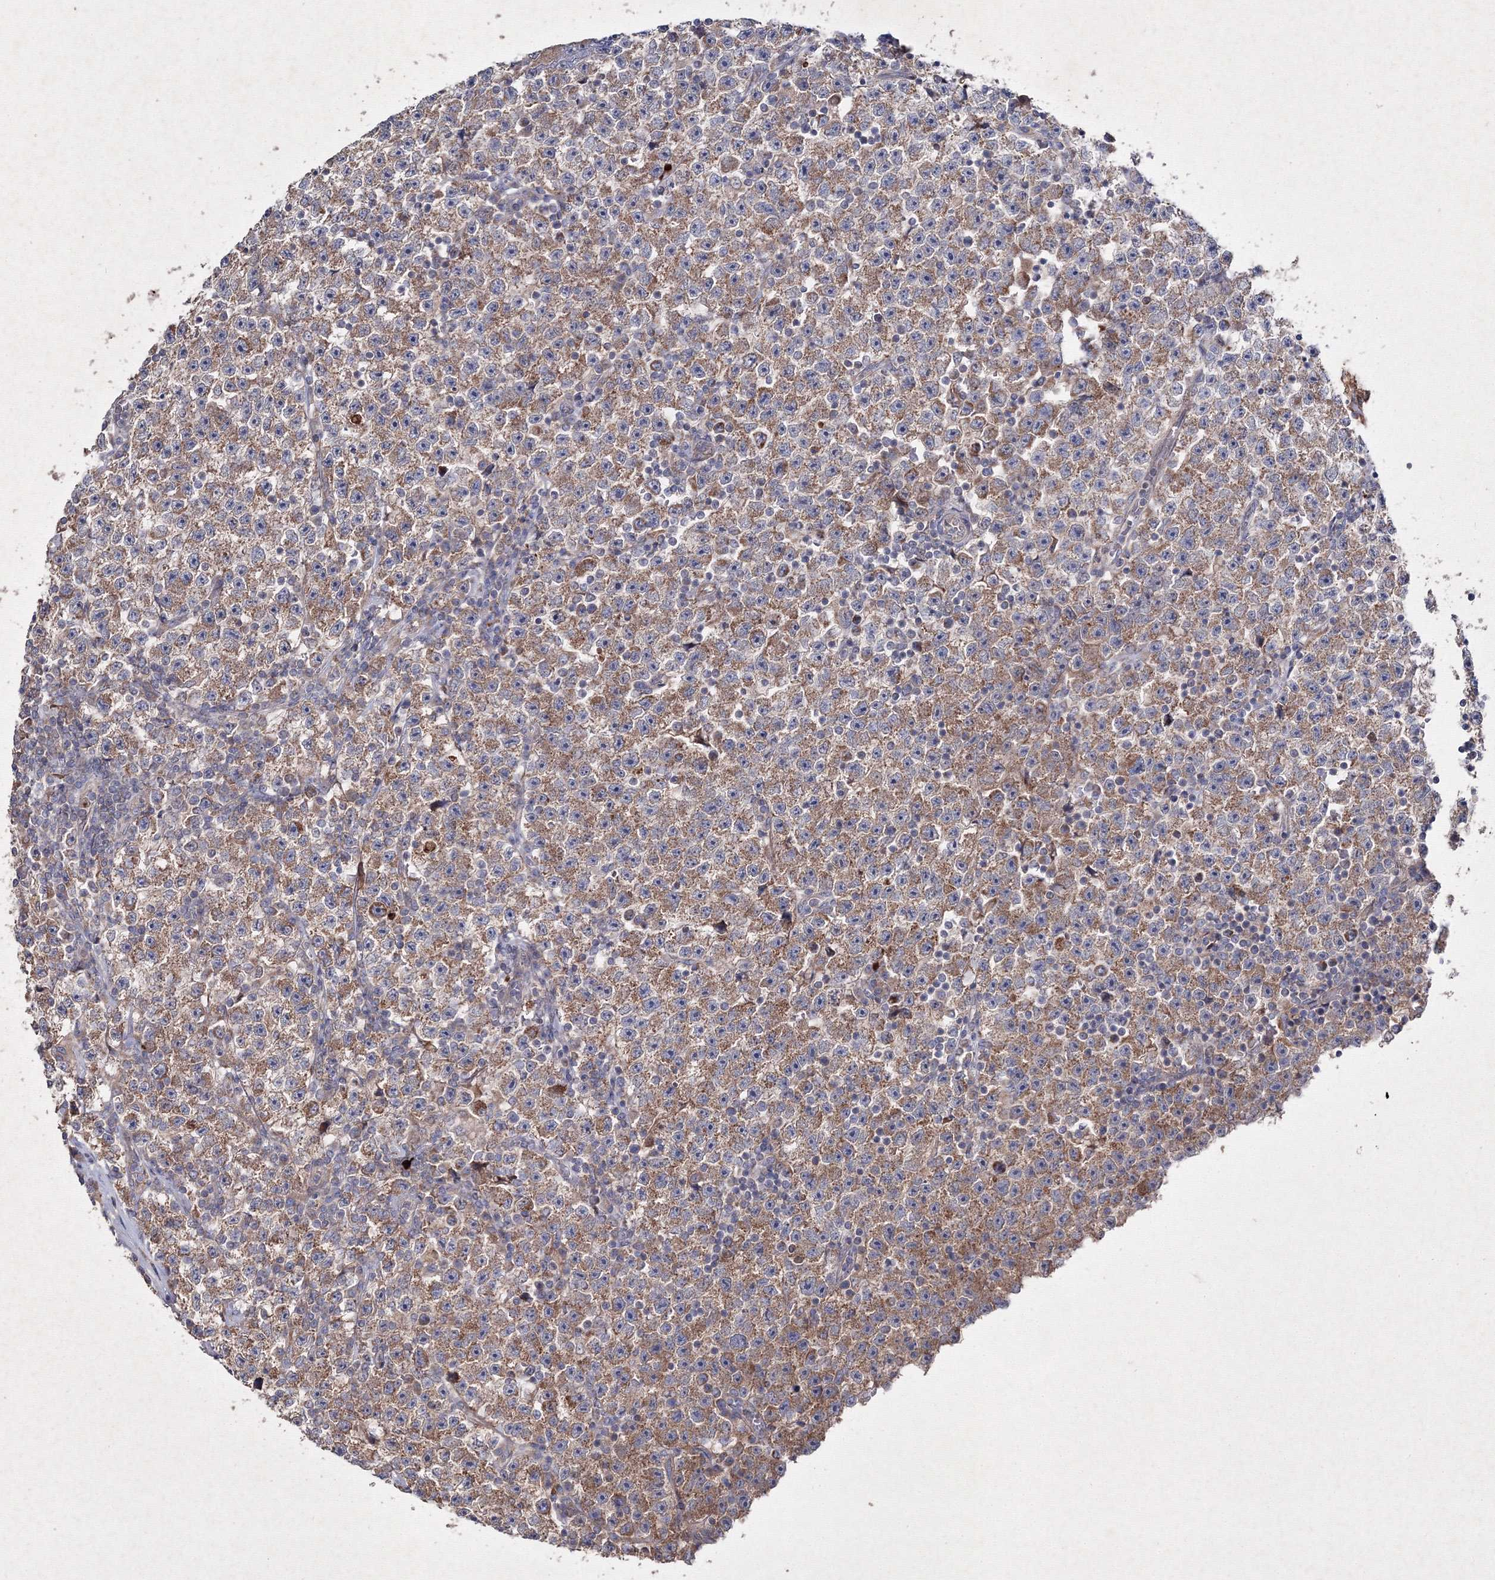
{"staining": {"intensity": "moderate", "quantity": ">75%", "location": "cytoplasmic/membranous"}, "tissue": "testis cancer", "cell_type": "Tumor cells", "image_type": "cancer", "snomed": [{"axis": "morphology", "description": "Seminoma, NOS"}, {"axis": "topography", "description": "Testis"}], "caption": "This is an image of immunohistochemistry staining of testis cancer (seminoma), which shows moderate staining in the cytoplasmic/membranous of tumor cells.", "gene": "GFM1", "patient": {"sex": "male", "age": 22}}